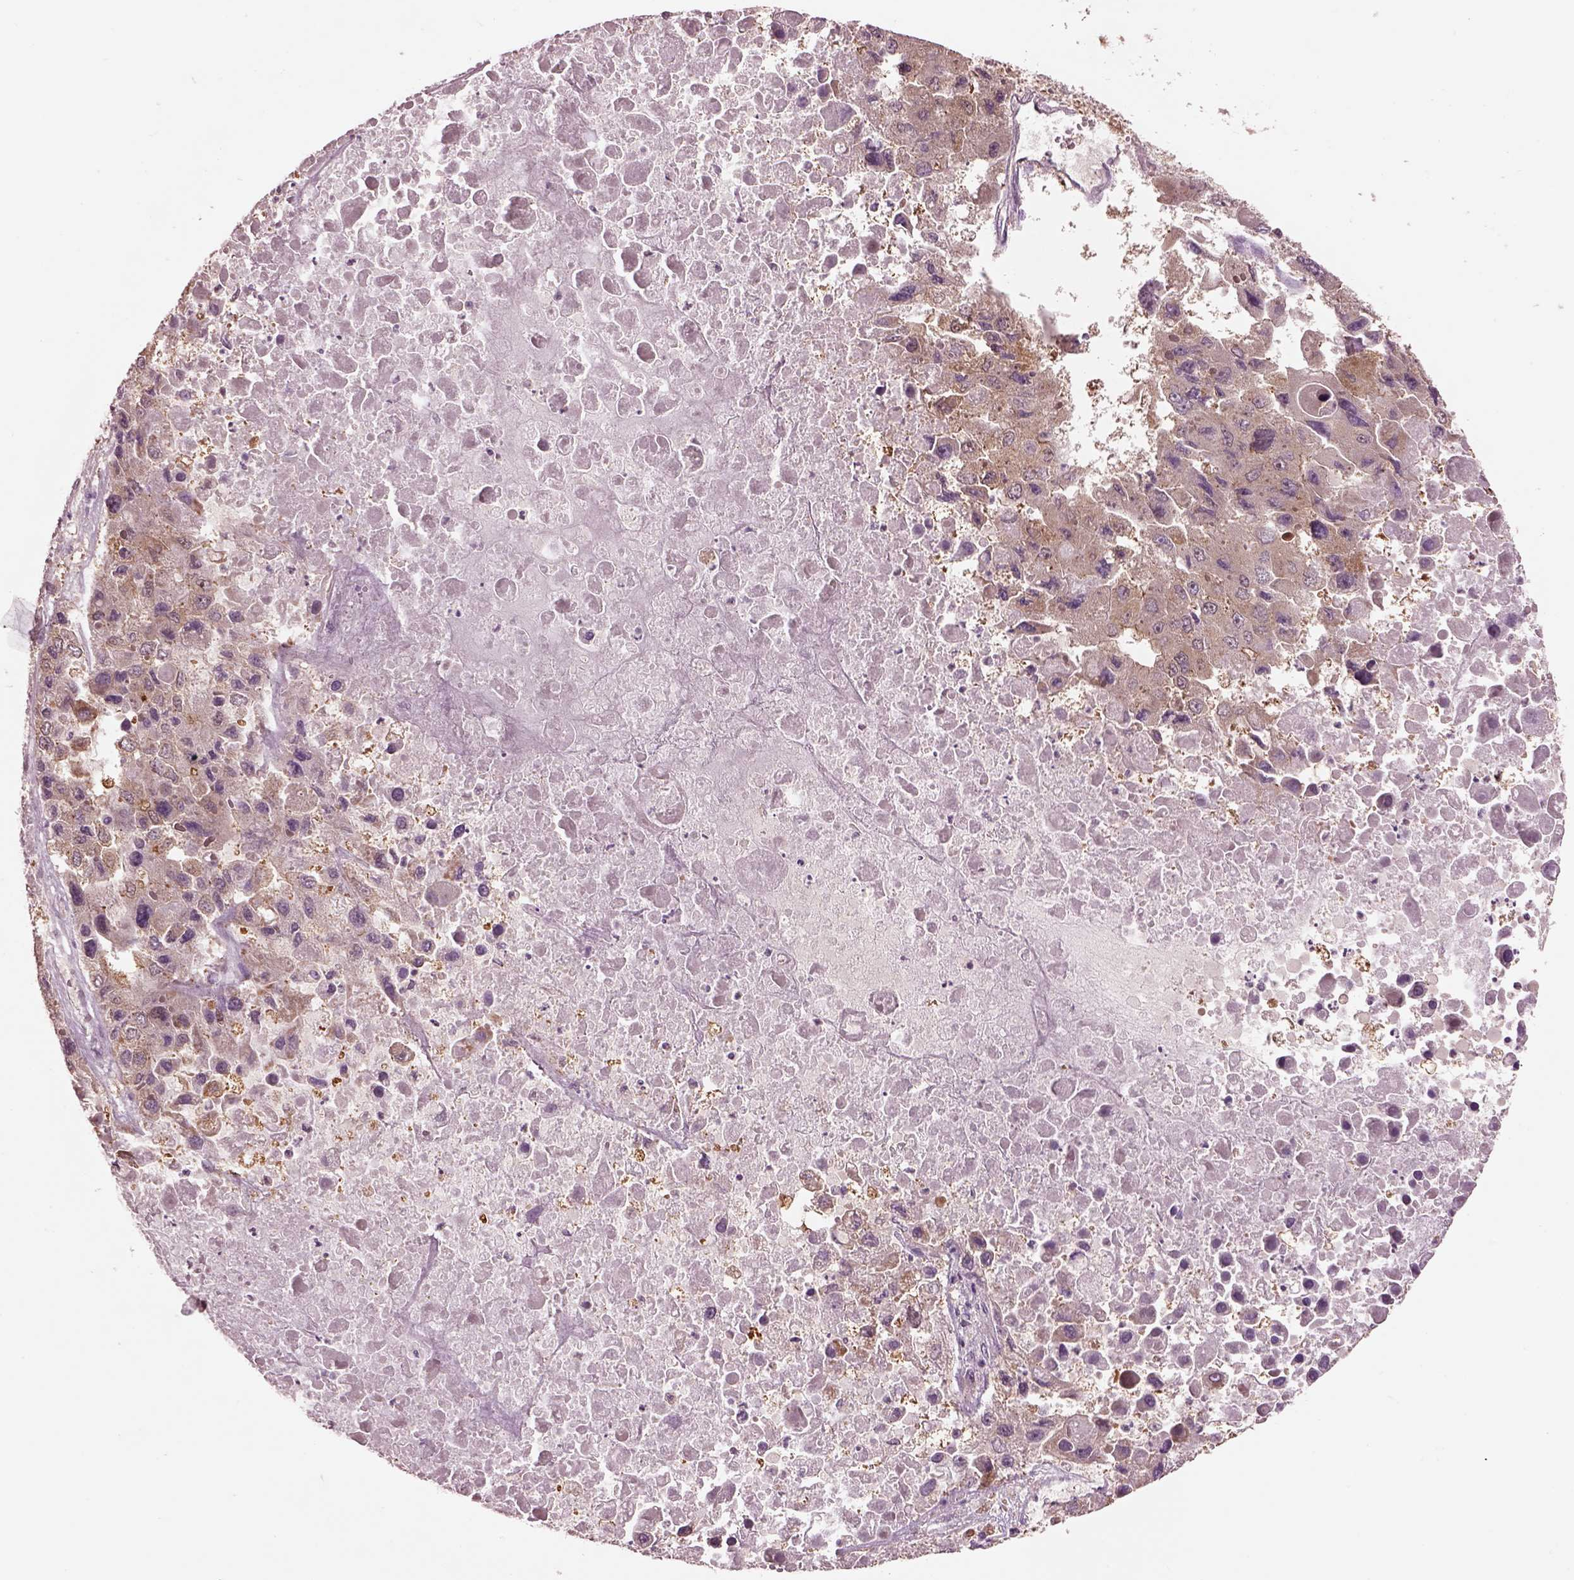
{"staining": {"intensity": "weak", "quantity": ">75%", "location": "cytoplasmic/membranous"}, "tissue": "liver cancer", "cell_type": "Tumor cells", "image_type": "cancer", "snomed": [{"axis": "morphology", "description": "Carcinoma, Hepatocellular, NOS"}, {"axis": "topography", "description": "Liver"}], "caption": "IHC image of liver hepatocellular carcinoma stained for a protein (brown), which exhibits low levels of weak cytoplasmic/membranous positivity in about >75% of tumor cells.", "gene": "MTHFS", "patient": {"sex": "female", "age": 41}}